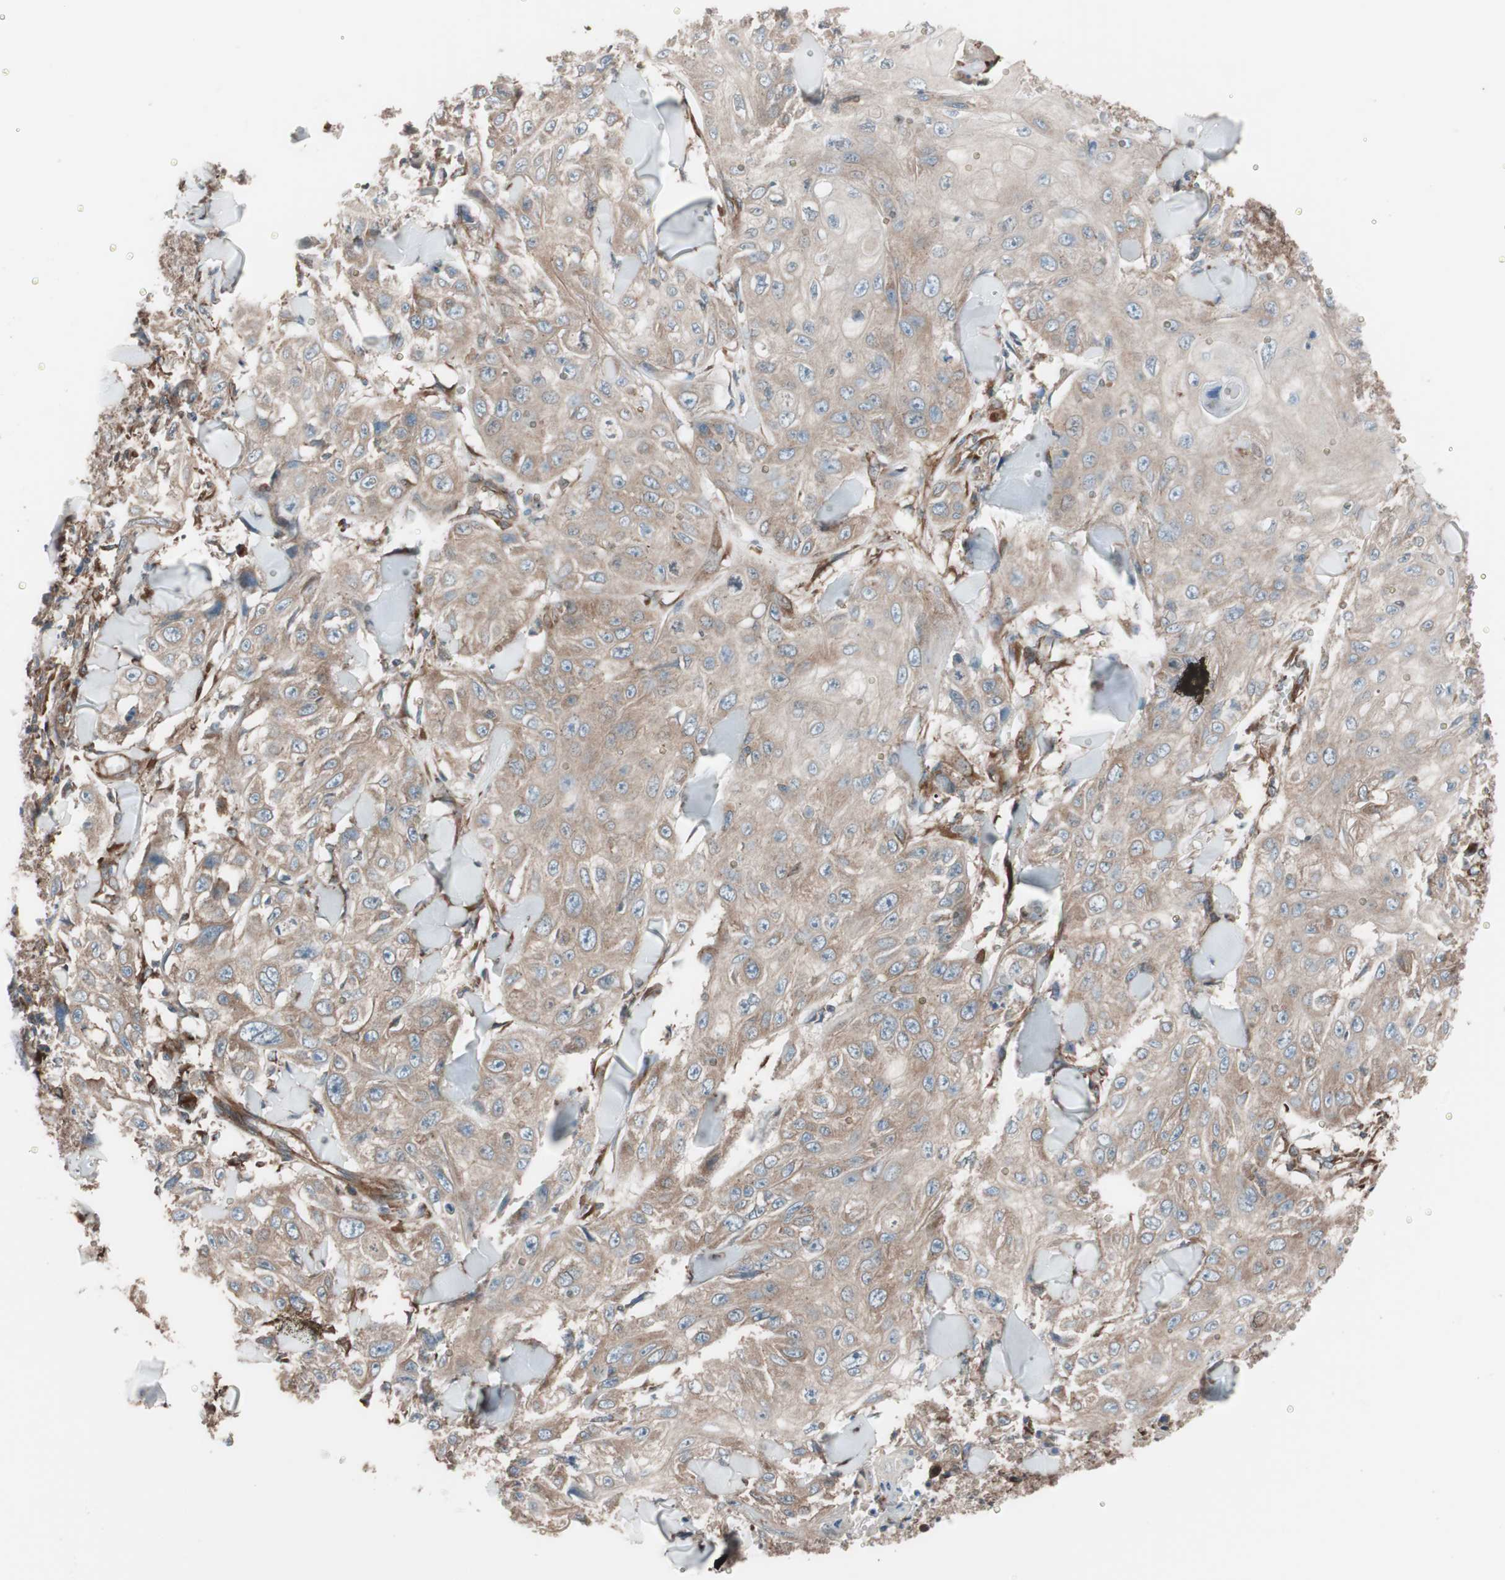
{"staining": {"intensity": "weak", "quantity": ">75%", "location": "cytoplasmic/membranous"}, "tissue": "skin cancer", "cell_type": "Tumor cells", "image_type": "cancer", "snomed": [{"axis": "morphology", "description": "Squamous cell carcinoma, NOS"}, {"axis": "topography", "description": "Skin"}], "caption": "Immunohistochemistry (IHC) (DAB (3,3'-diaminobenzidine)) staining of skin cancer reveals weak cytoplasmic/membranous protein positivity in approximately >75% of tumor cells. (DAB IHC with brightfield microscopy, high magnification).", "gene": "SEC31A", "patient": {"sex": "male", "age": 86}}